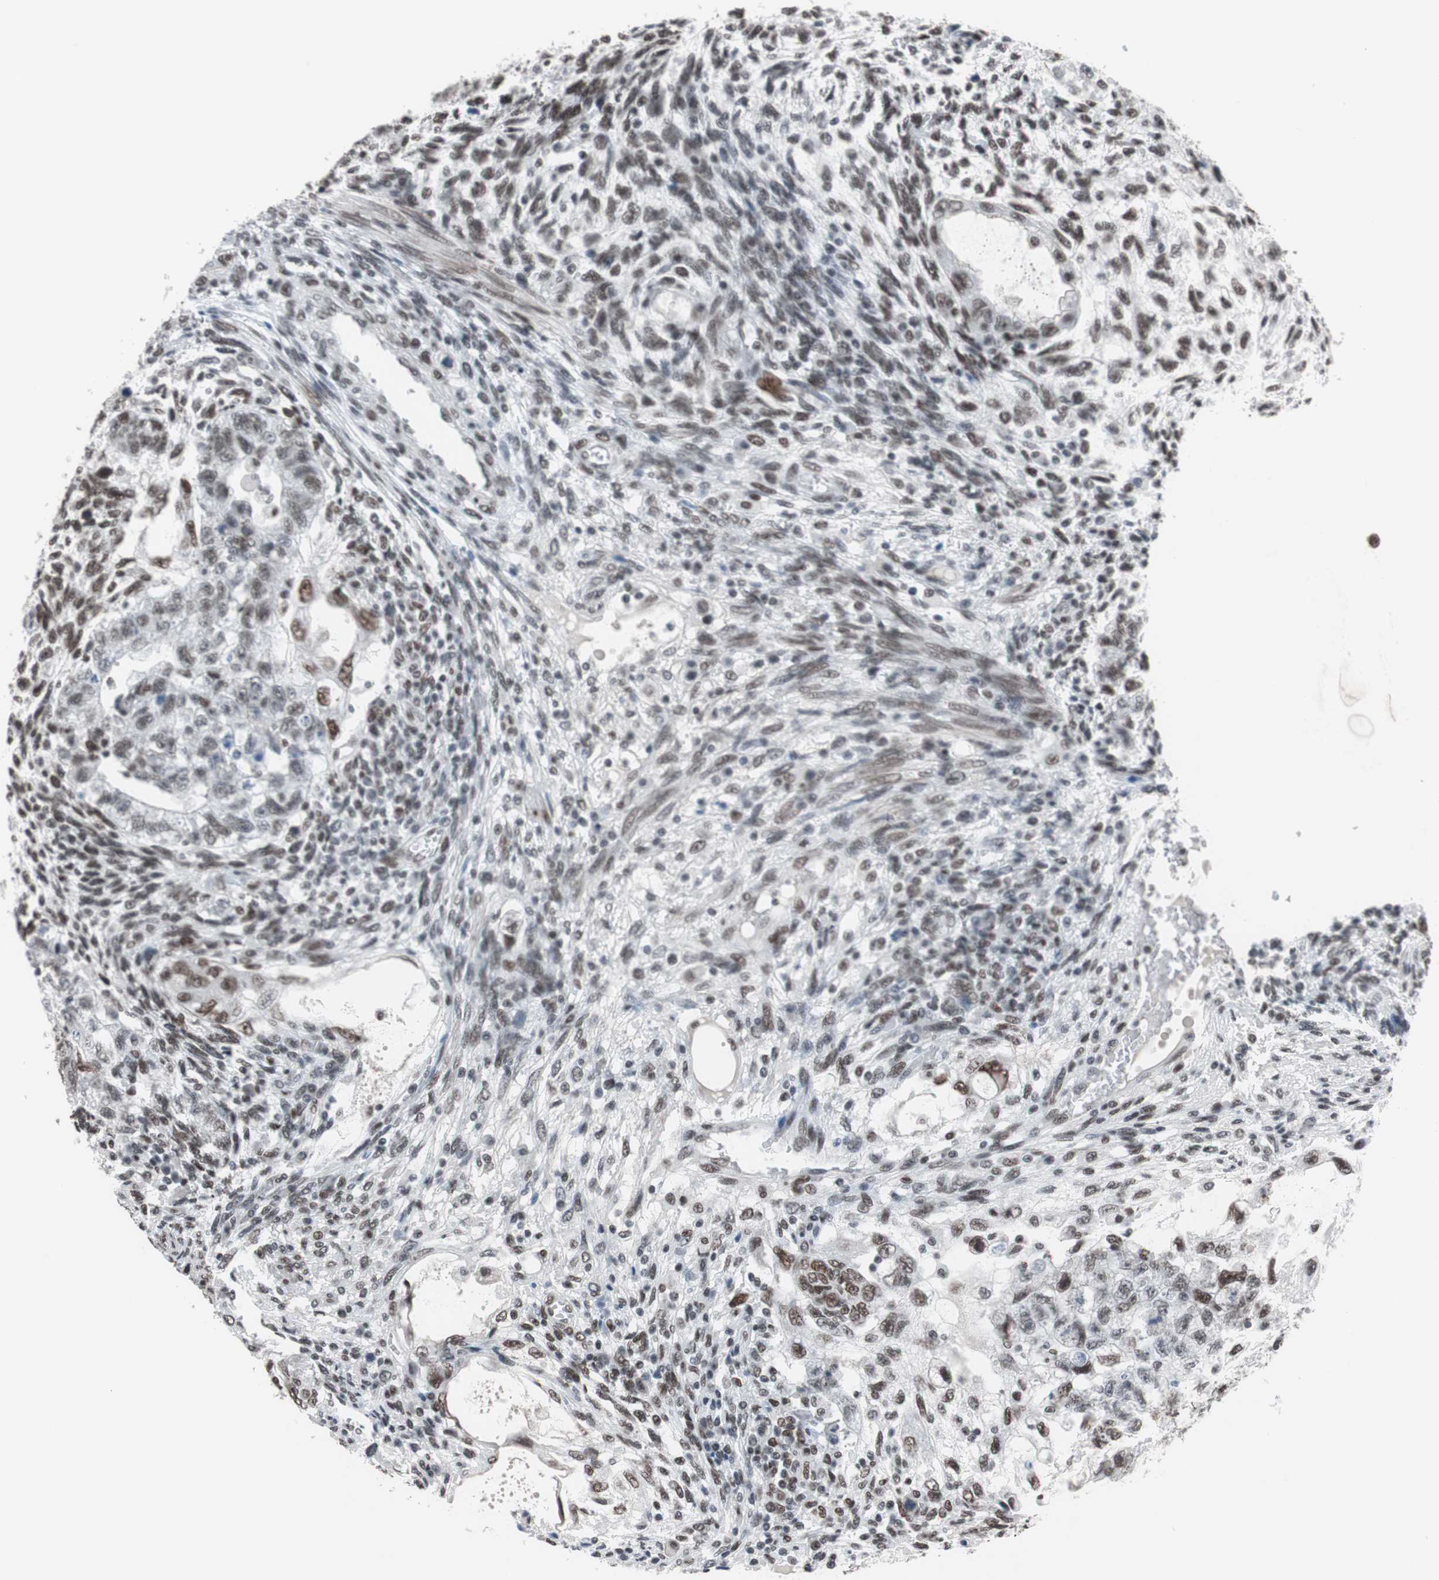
{"staining": {"intensity": "moderate", "quantity": "25%-75%", "location": "nuclear"}, "tissue": "testis cancer", "cell_type": "Tumor cells", "image_type": "cancer", "snomed": [{"axis": "morphology", "description": "Normal tissue, NOS"}, {"axis": "morphology", "description": "Carcinoma, Embryonal, NOS"}, {"axis": "topography", "description": "Testis"}], "caption": "Moderate nuclear expression for a protein is identified in about 25%-75% of tumor cells of testis cancer using immunohistochemistry.", "gene": "ARID1A", "patient": {"sex": "male", "age": 36}}